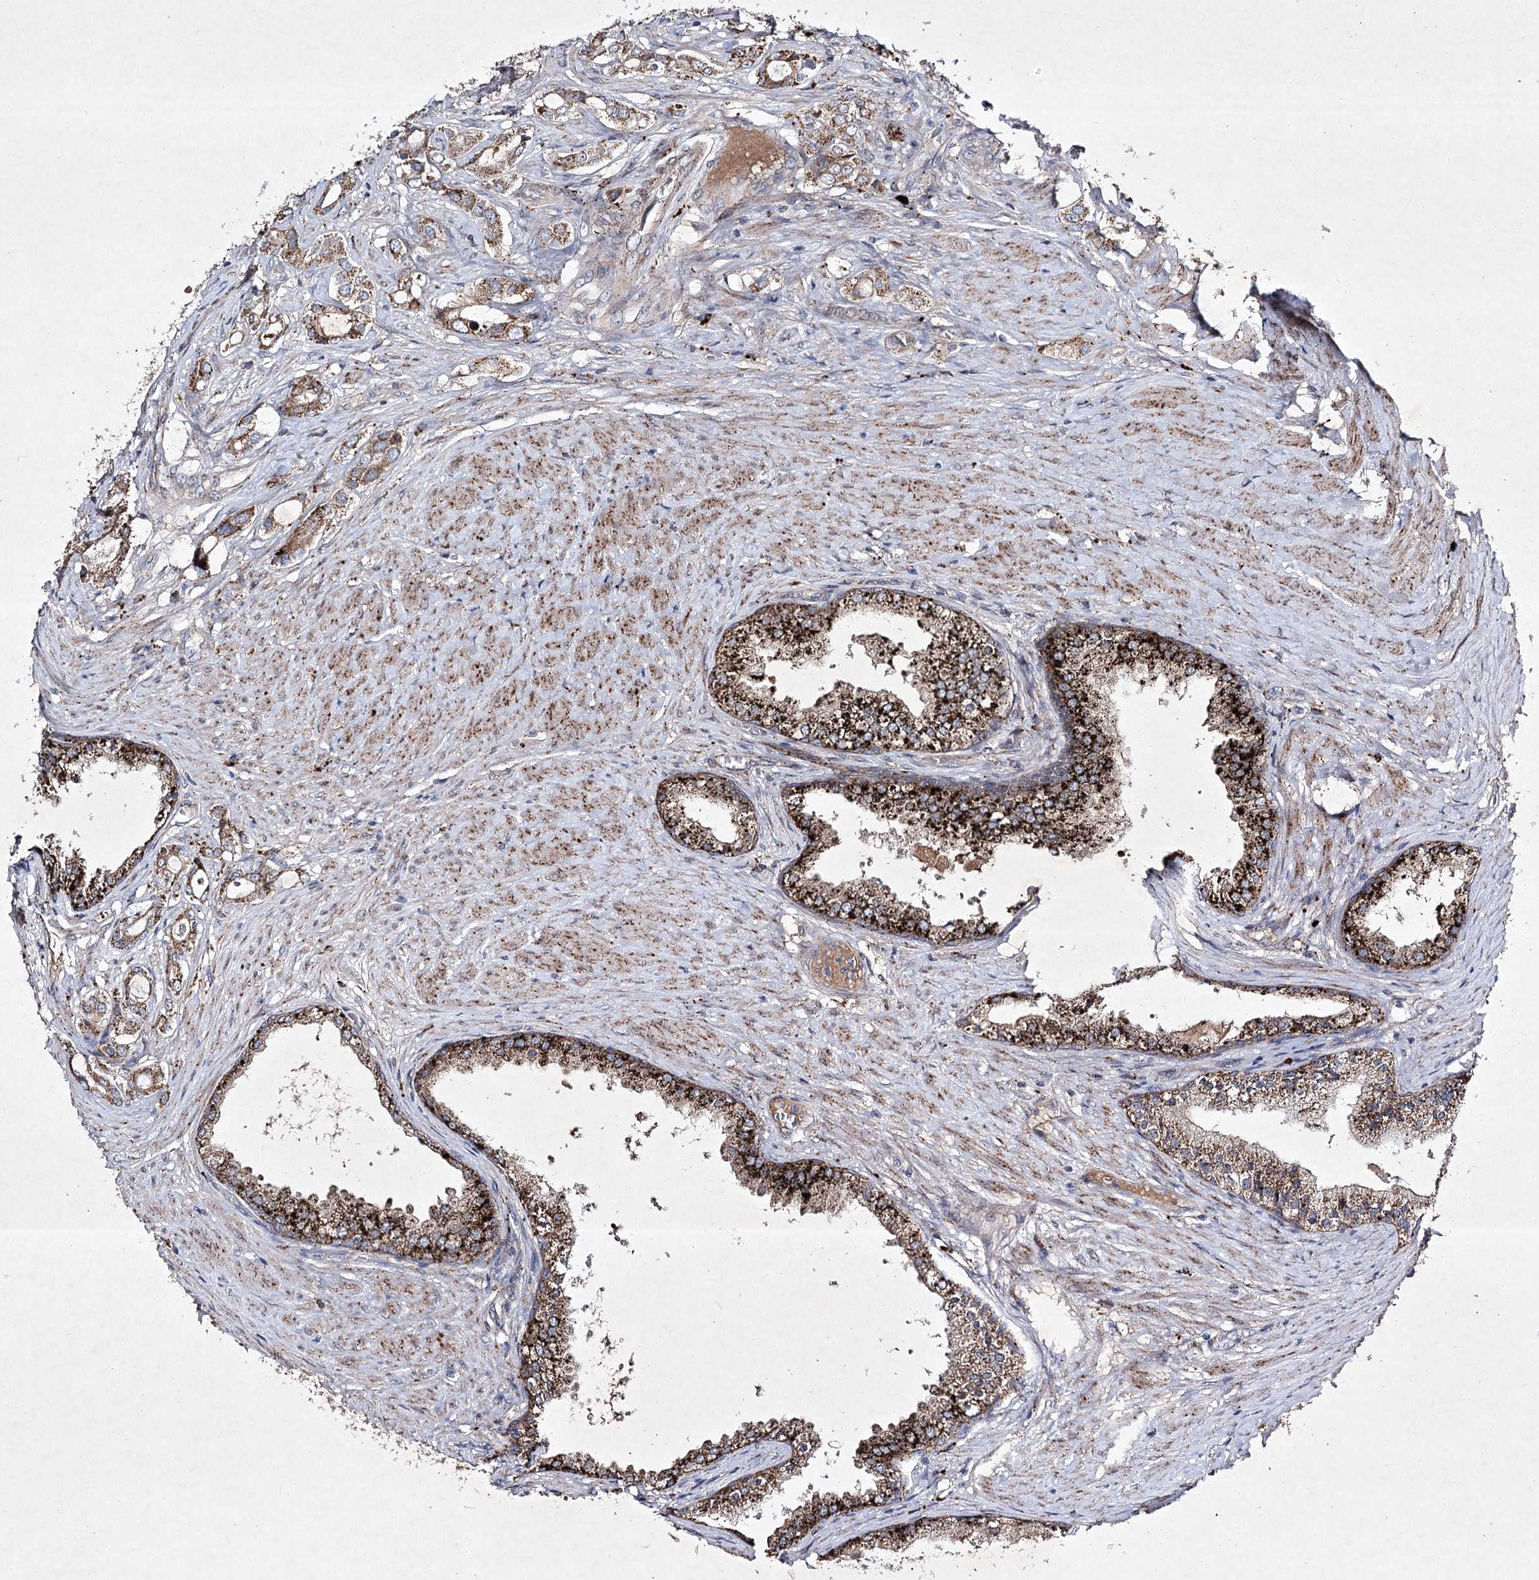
{"staining": {"intensity": "moderate", "quantity": ">75%", "location": "cytoplasmic/membranous"}, "tissue": "prostate cancer", "cell_type": "Tumor cells", "image_type": "cancer", "snomed": [{"axis": "morphology", "description": "Adenocarcinoma, High grade"}, {"axis": "topography", "description": "Prostate"}], "caption": "Prostate cancer was stained to show a protein in brown. There is medium levels of moderate cytoplasmic/membranous staining in approximately >75% of tumor cells.", "gene": "ALG9", "patient": {"sex": "male", "age": 63}}